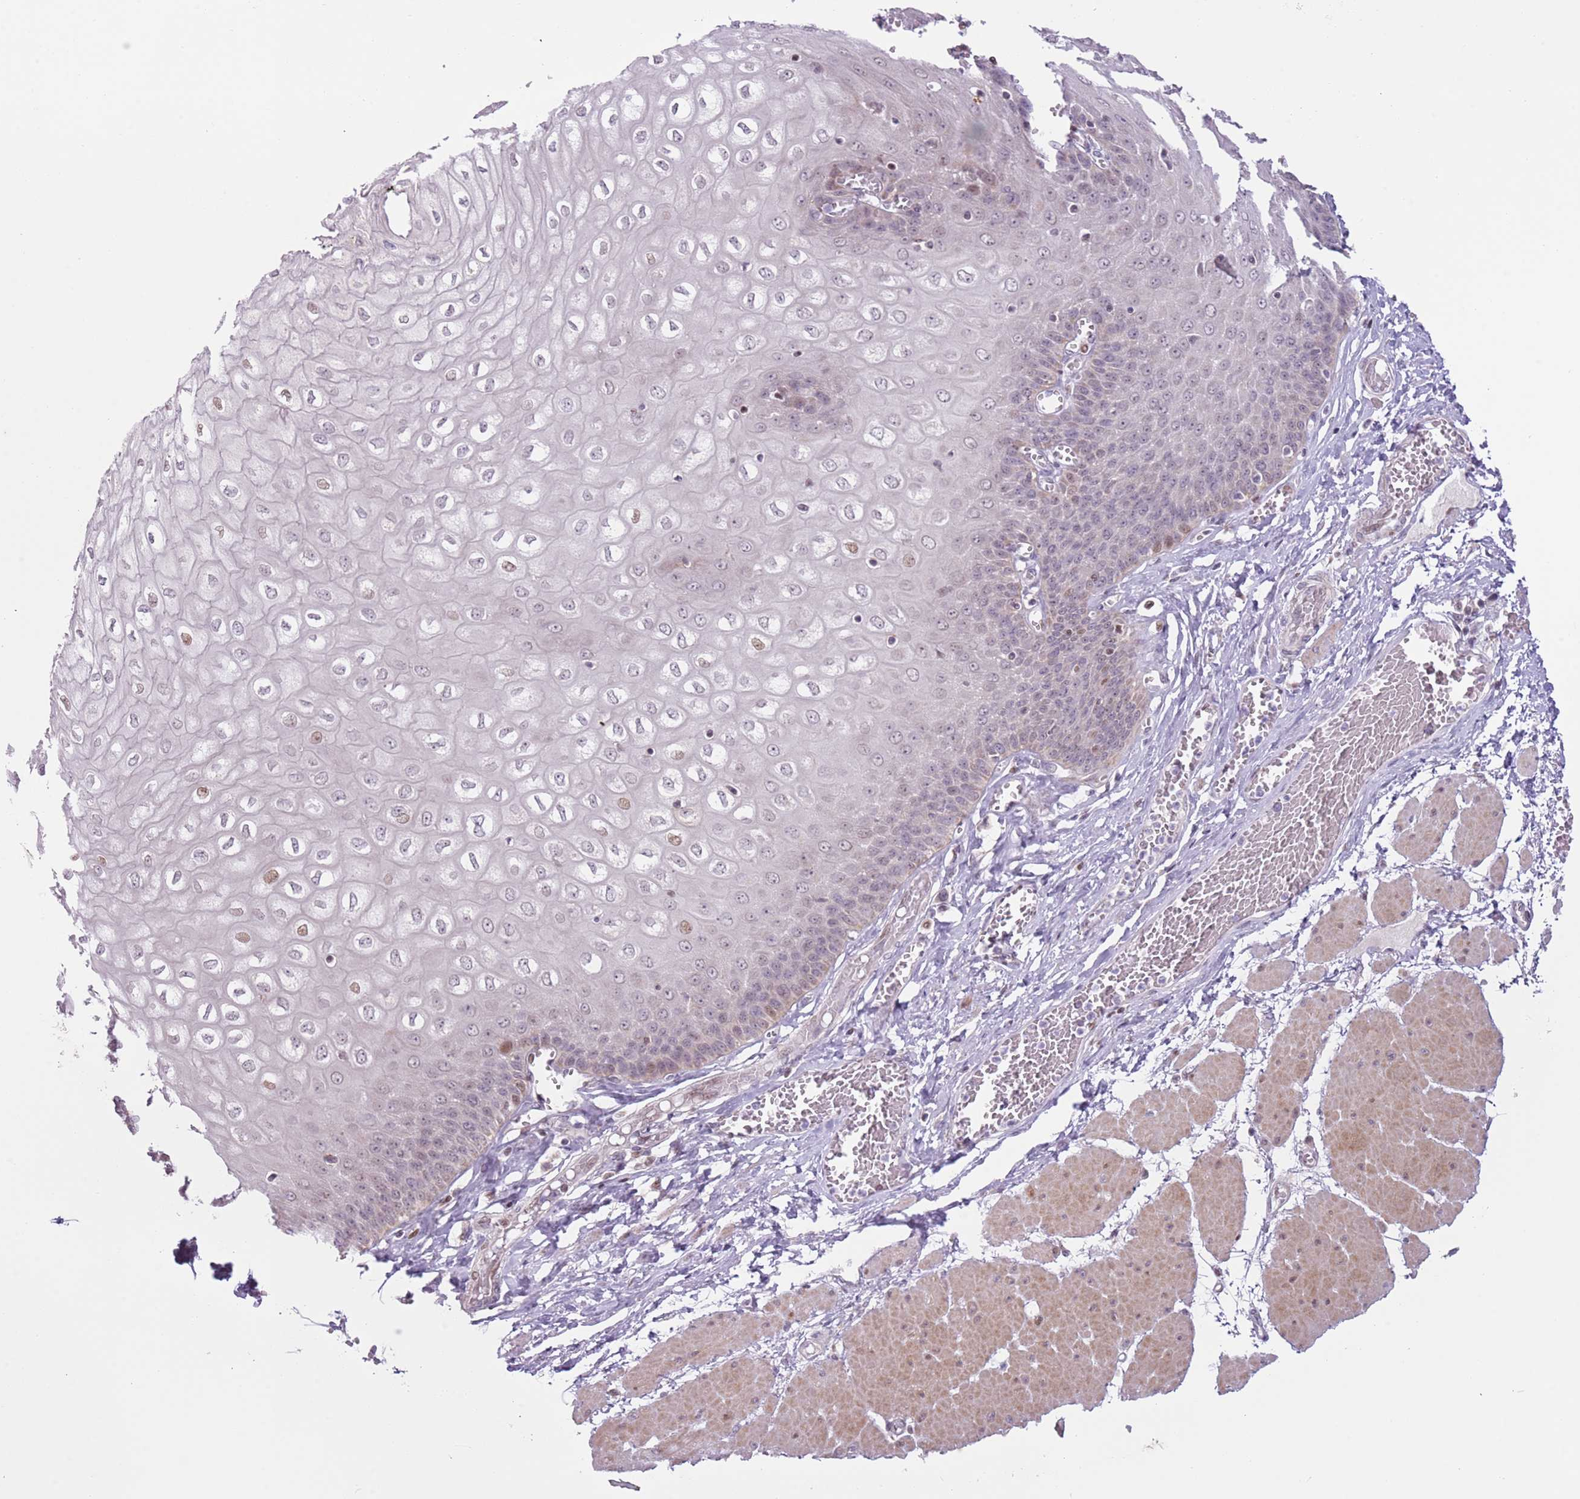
{"staining": {"intensity": "moderate", "quantity": "<25%", "location": "nuclear"}, "tissue": "esophagus", "cell_type": "Squamous epithelial cells", "image_type": "normal", "snomed": [{"axis": "morphology", "description": "Normal tissue, NOS"}, {"axis": "topography", "description": "Esophagus"}], "caption": "Immunohistochemical staining of benign human esophagus reveals moderate nuclear protein expression in approximately <25% of squamous epithelial cells.", "gene": "MLLT11", "patient": {"sex": "male", "age": 60}}